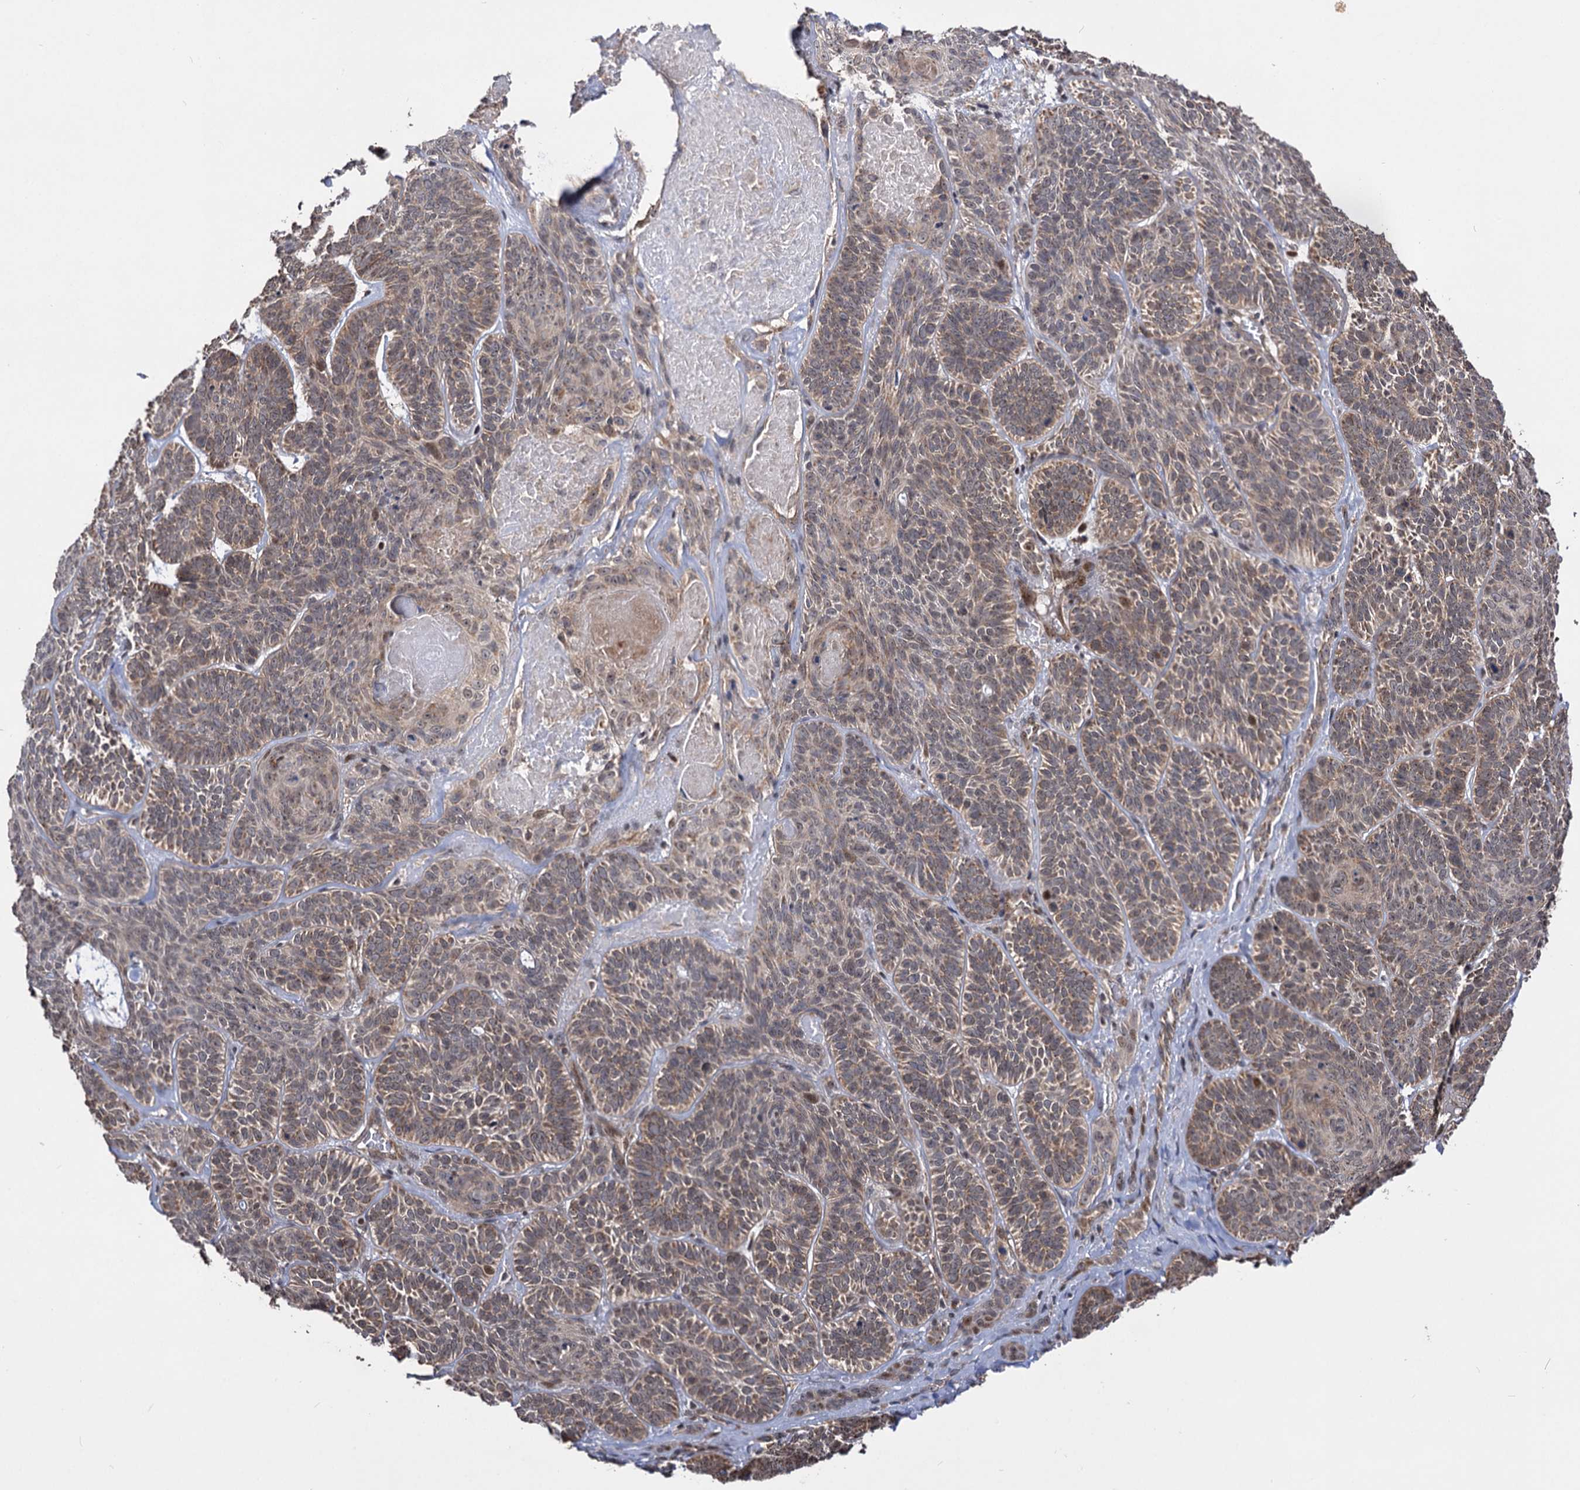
{"staining": {"intensity": "moderate", "quantity": ">75%", "location": "cytoplasmic/membranous,nuclear"}, "tissue": "skin cancer", "cell_type": "Tumor cells", "image_type": "cancer", "snomed": [{"axis": "morphology", "description": "Basal cell carcinoma"}, {"axis": "topography", "description": "Skin"}], "caption": "This micrograph reveals IHC staining of basal cell carcinoma (skin), with medium moderate cytoplasmic/membranous and nuclear expression in about >75% of tumor cells.", "gene": "CEP76", "patient": {"sex": "male", "age": 85}}